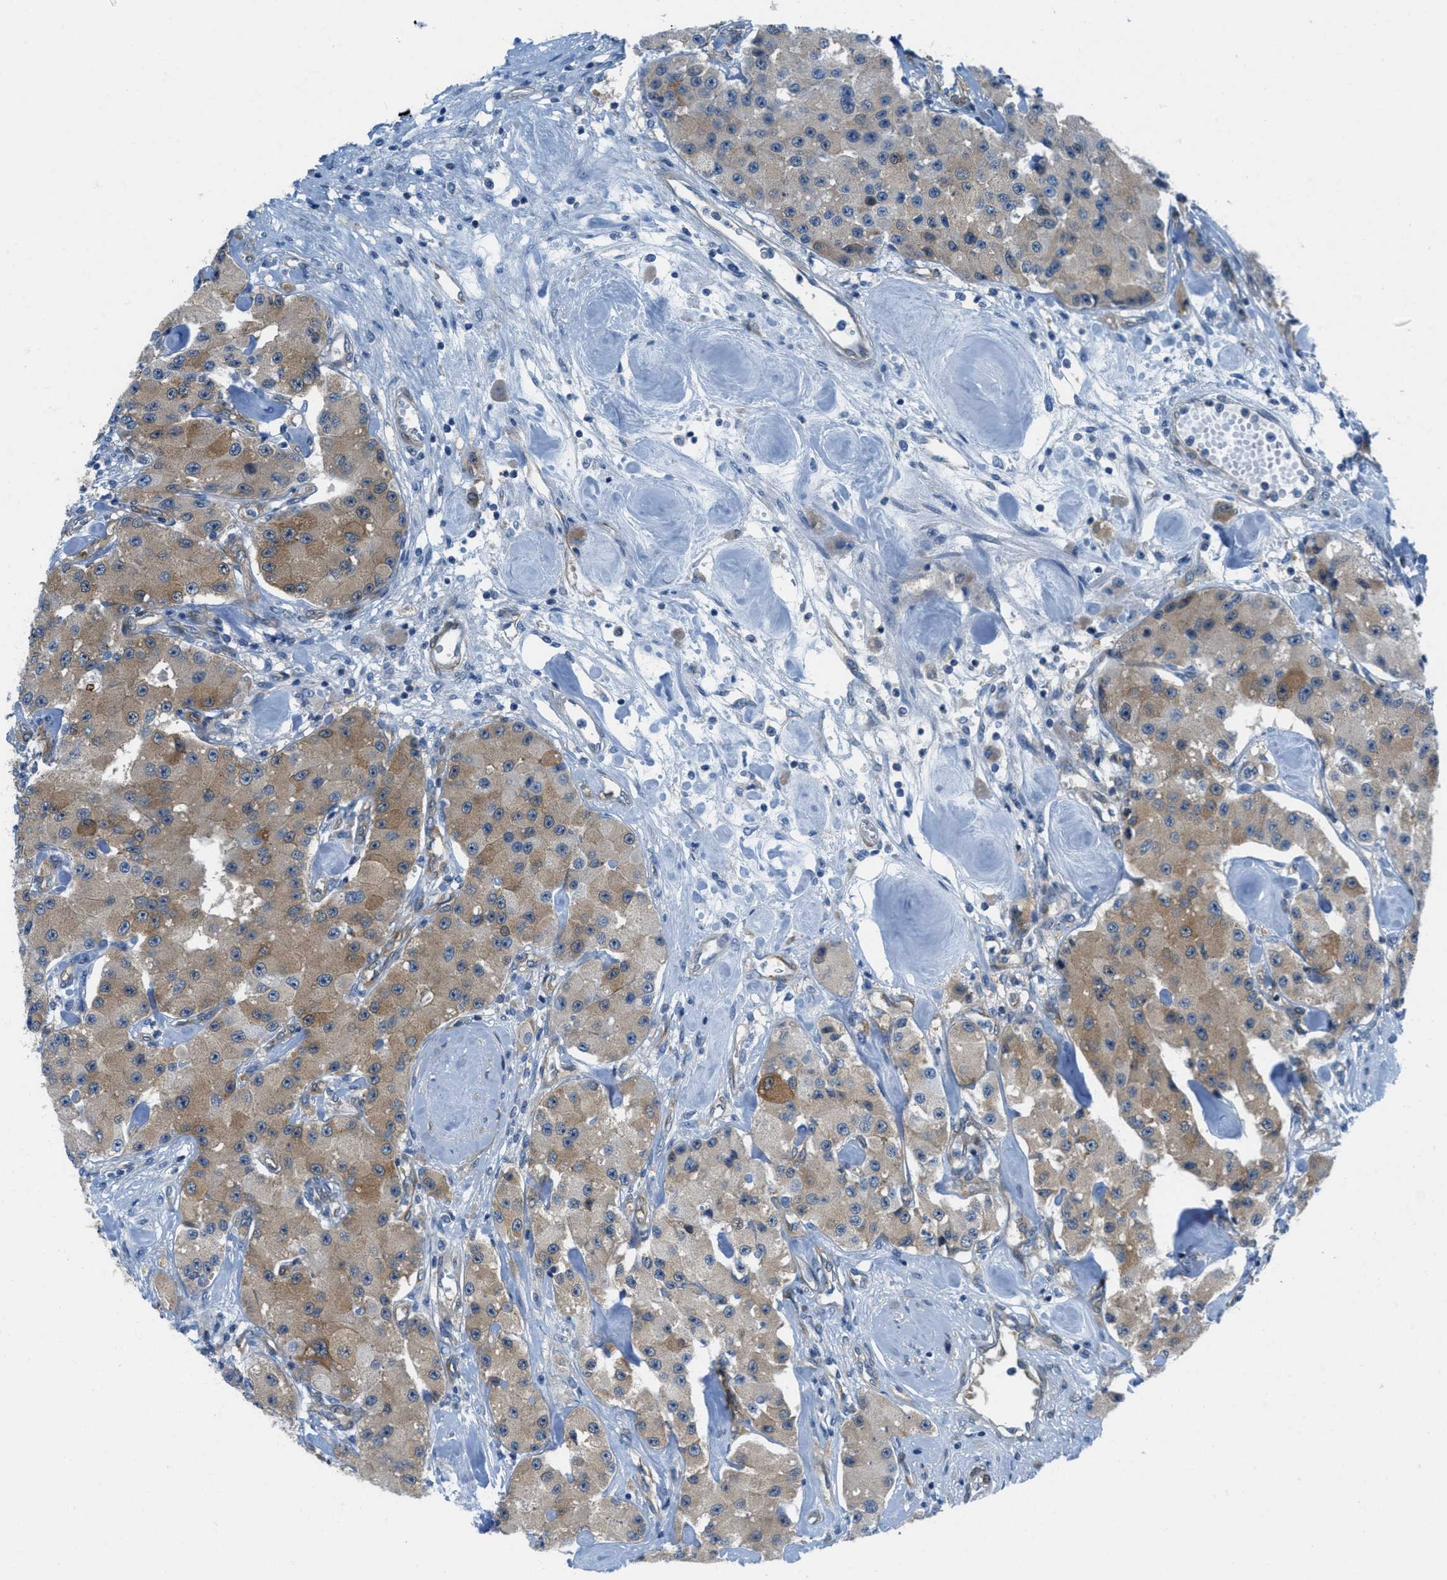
{"staining": {"intensity": "moderate", "quantity": "25%-75%", "location": "cytoplasmic/membranous"}, "tissue": "carcinoid", "cell_type": "Tumor cells", "image_type": "cancer", "snomed": [{"axis": "morphology", "description": "Carcinoid, malignant, NOS"}, {"axis": "topography", "description": "Pancreas"}], "caption": "High-magnification brightfield microscopy of carcinoid stained with DAB (3,3'-diaminobenzidine) (brown) and counterstained with hematoxylin (blue). tumor cells exhibit moderate cytoplasmic/membranous staining is appreciated in approximately25%-75% of cells.", "gene": "MAPRE2", "patient": {"sex": "male", "age": 41}}